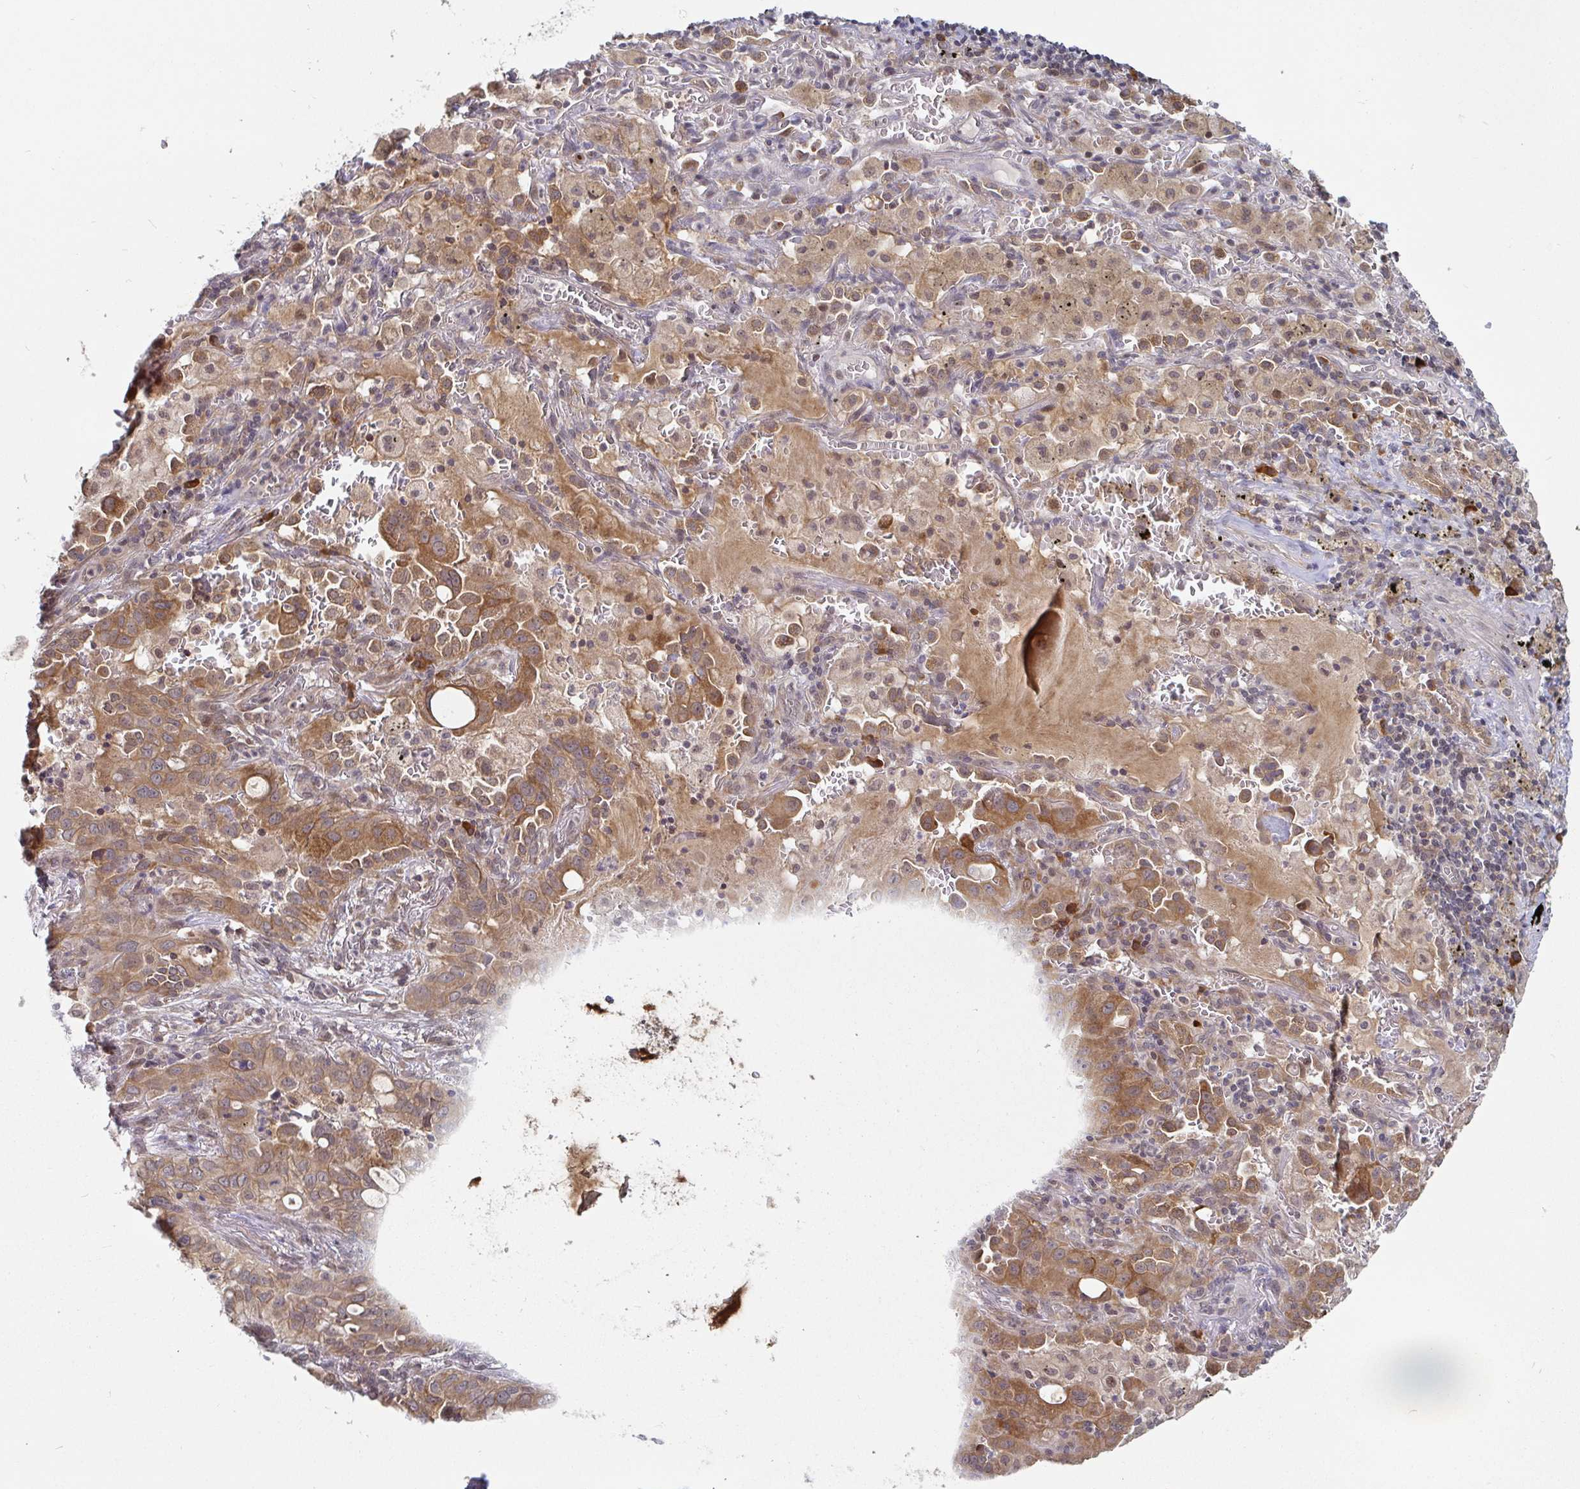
{"staining": {"intensity": "moderate", "quantity": ">75%", "location": "cytoplasmic/membranous"}, "tissue": "lung cancer", "cell_type": "Tumor cells", "image_type": "cancer", "snomed": [{"axis": "morphology", "description": "Adenocarcinoma, NOS"}, {"axis": "topography", "description": "Lung"}], "caption": "Human lung adenocarcinoma stained with a protein marker shows moderate staining in tumor cells.", "gene": "ALG1", "patient": {"sex": "male", "age": 65}}